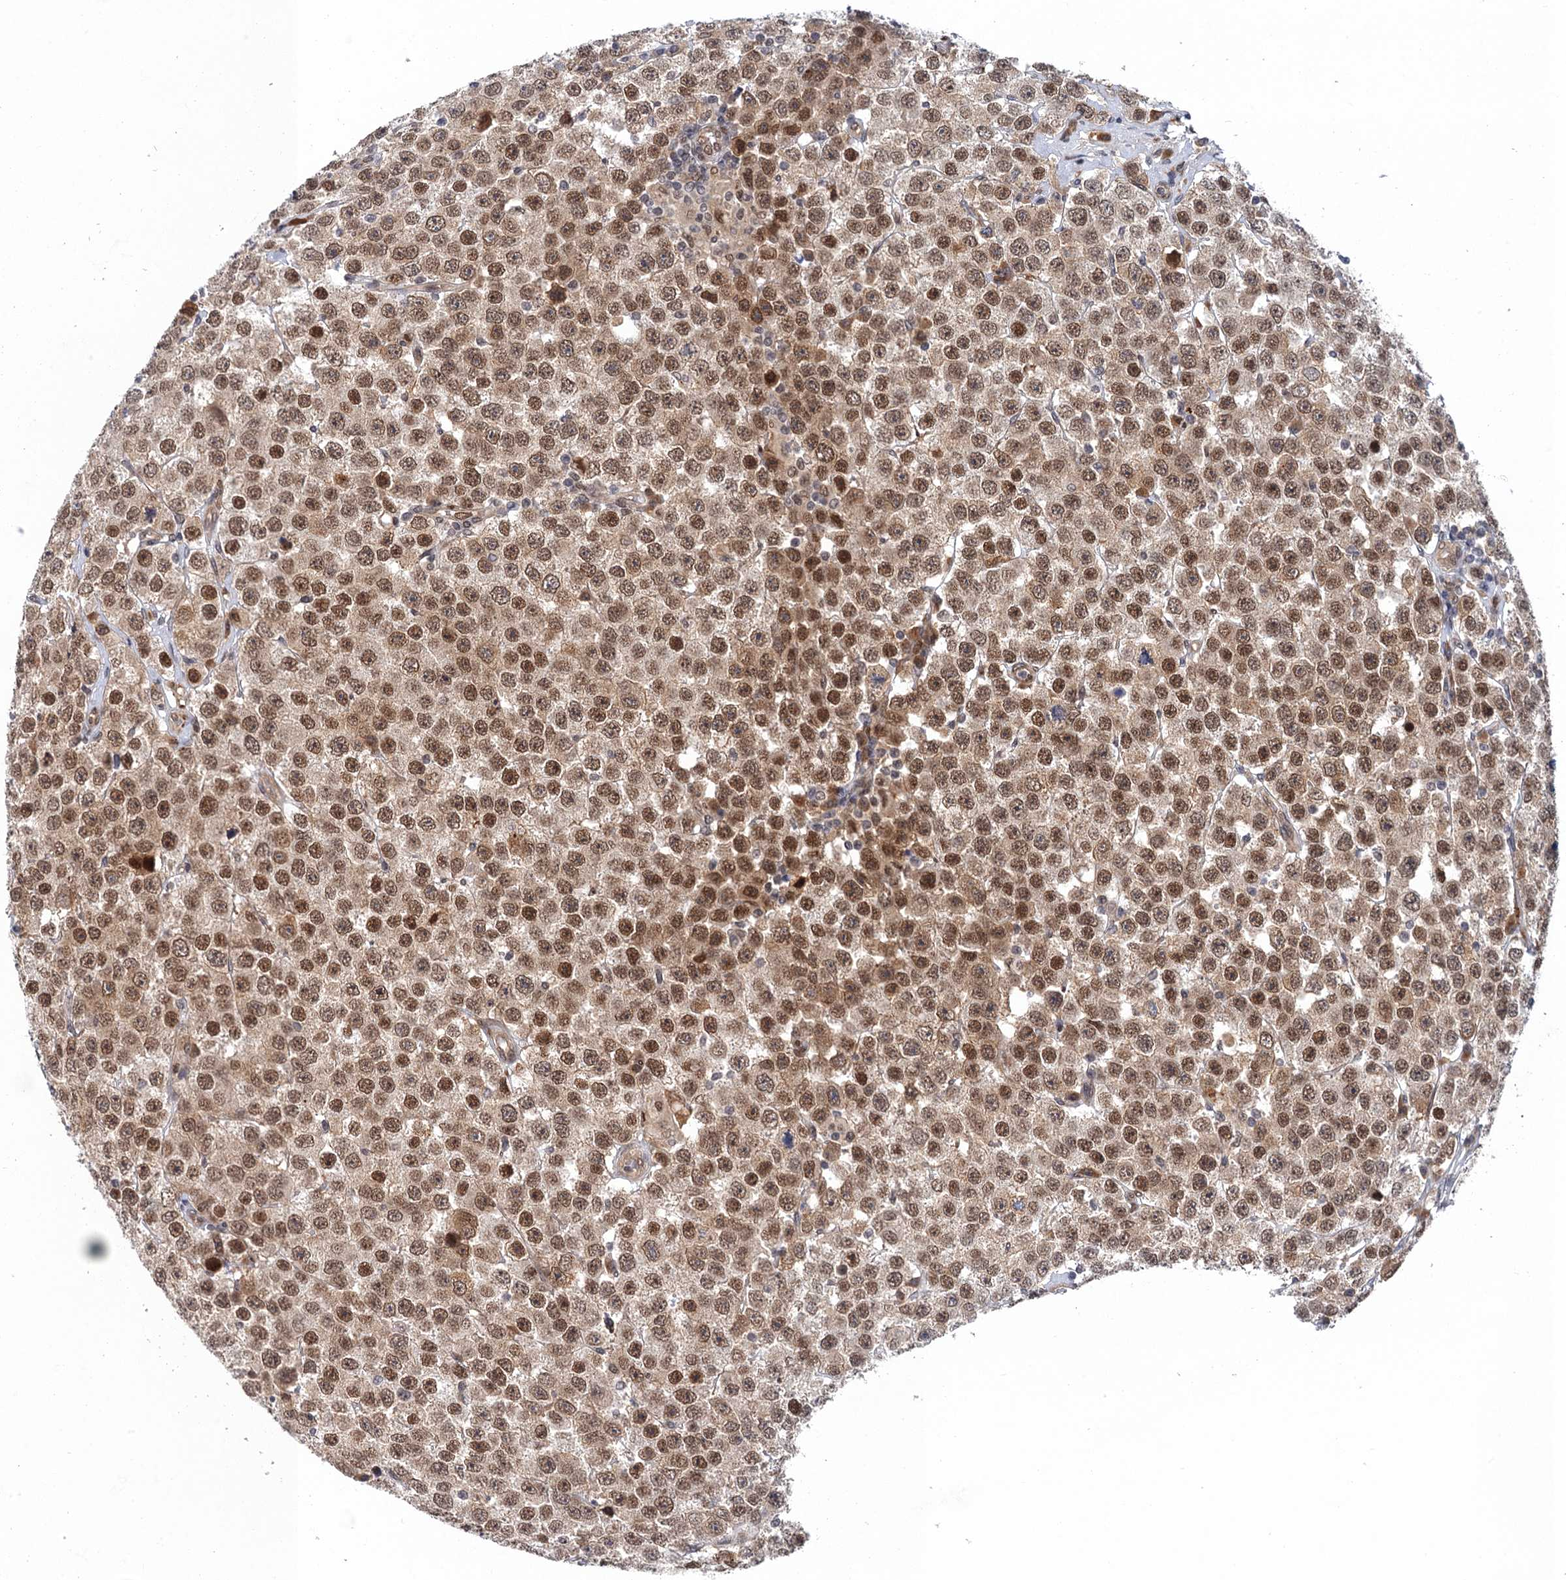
{"staining": {"intensity": "moderate", "quantity": ">75%", "location": "nuclear"}, "tissue": "testis cancer", "cell_type": "Tumor cells", "image_type": "cancer", "snomed": [{"axis": "morphology", "description": "Seminoma, NOS"}, {"axis": "topography", "description": "Testis"}], "caption": "High-power microscopy captured an IHC photomicrograph of seminoma (testis), revealing moderate nuclear positivity in about >75% of tumor cells. Nuclei are stained in blue.", "gene": "NEK8", "patient": {"sex": "male", "age": 28}}